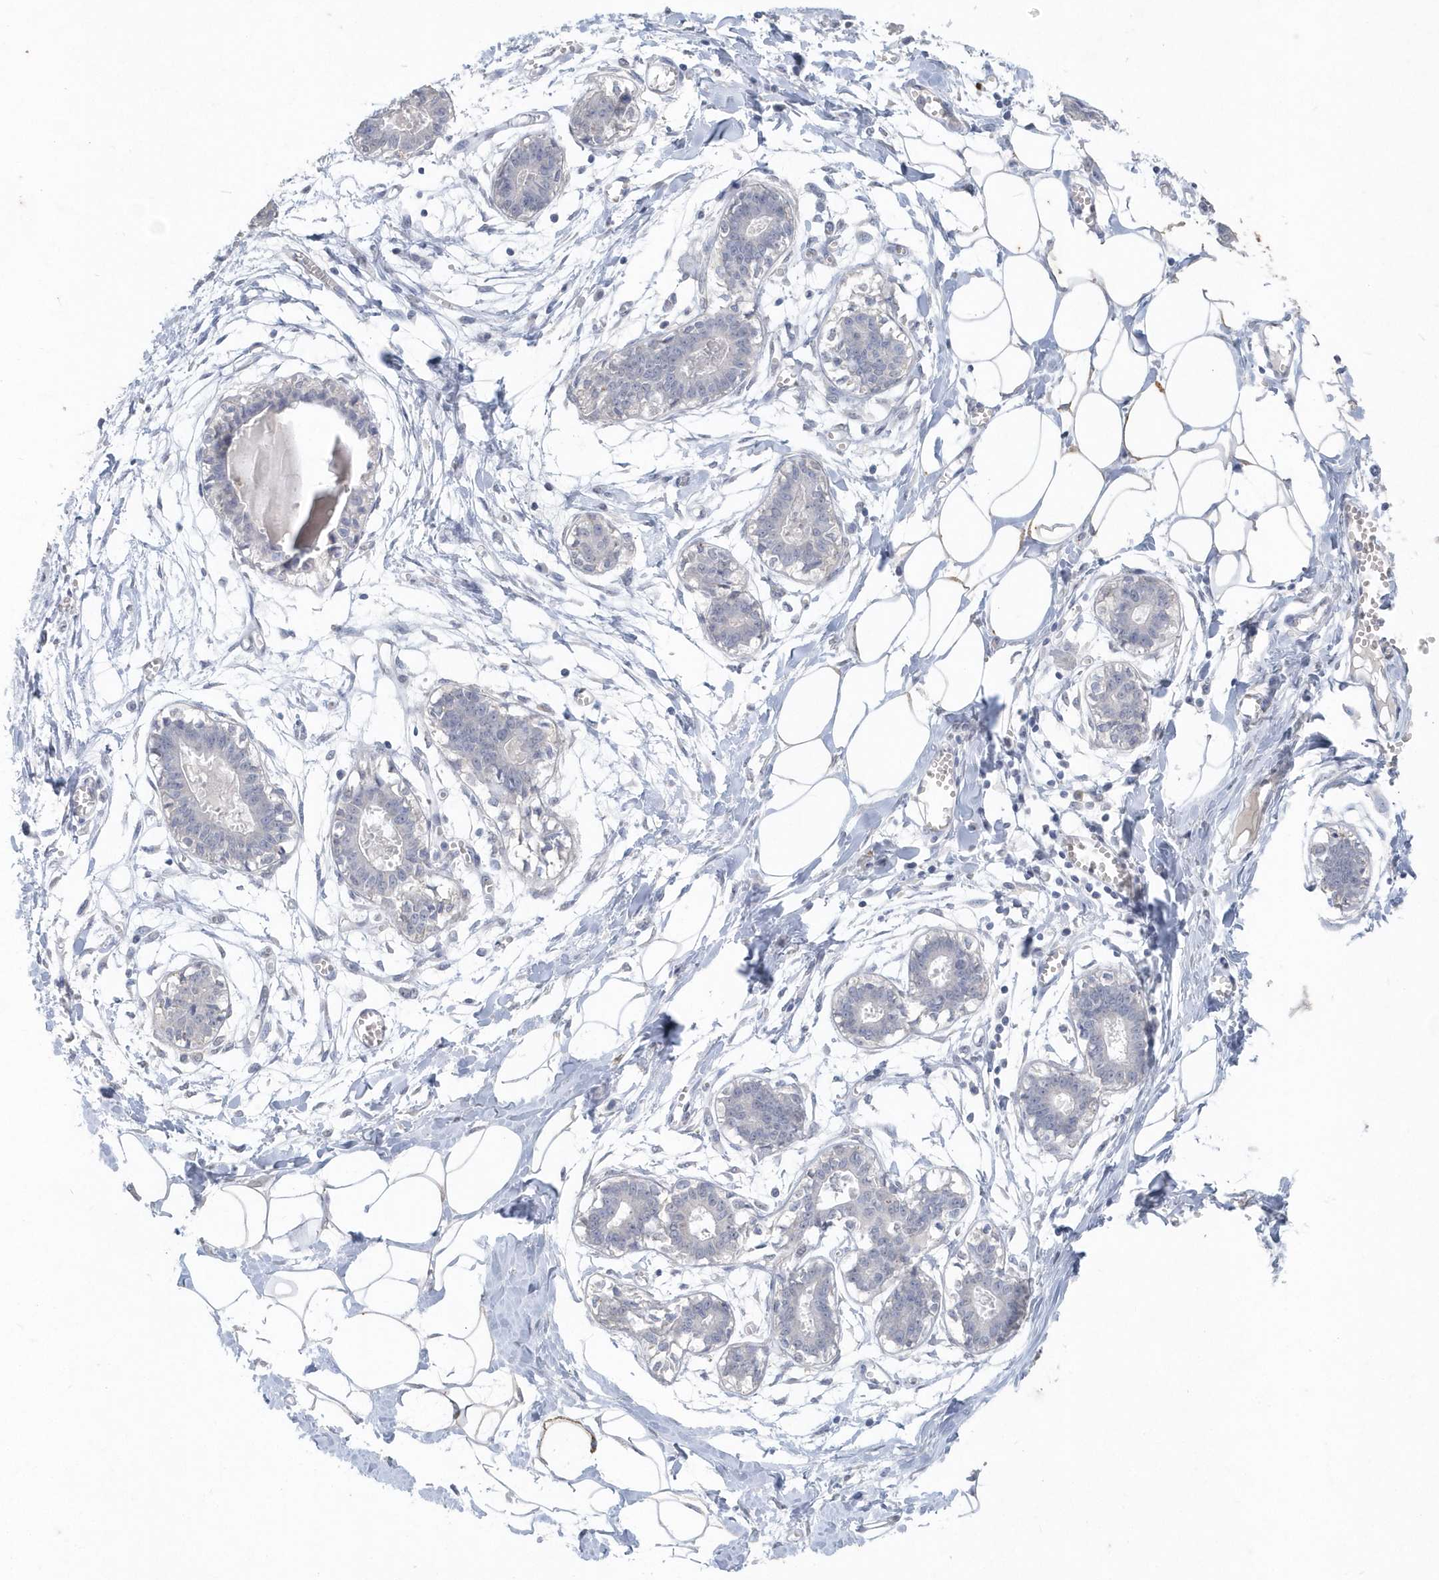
{"staining": {"intensity": "negative", "quantity": "none", "location": "none"}, "tissue": "breast", "cell_type": "Adipocytes", "image_type": "normal", "snomed": [{"axis": "morphology", "description": "Normal tissue, NOS"}, {"axis": "topography", "description": "Breast"}], "caption": "The immunohistochemistry photomicrograph has no significant positivity in adipocytes of breast. Nuclei are stained in blue.", "gene": "PDCD1", "patient": {"sex": "female", "age": 27}}